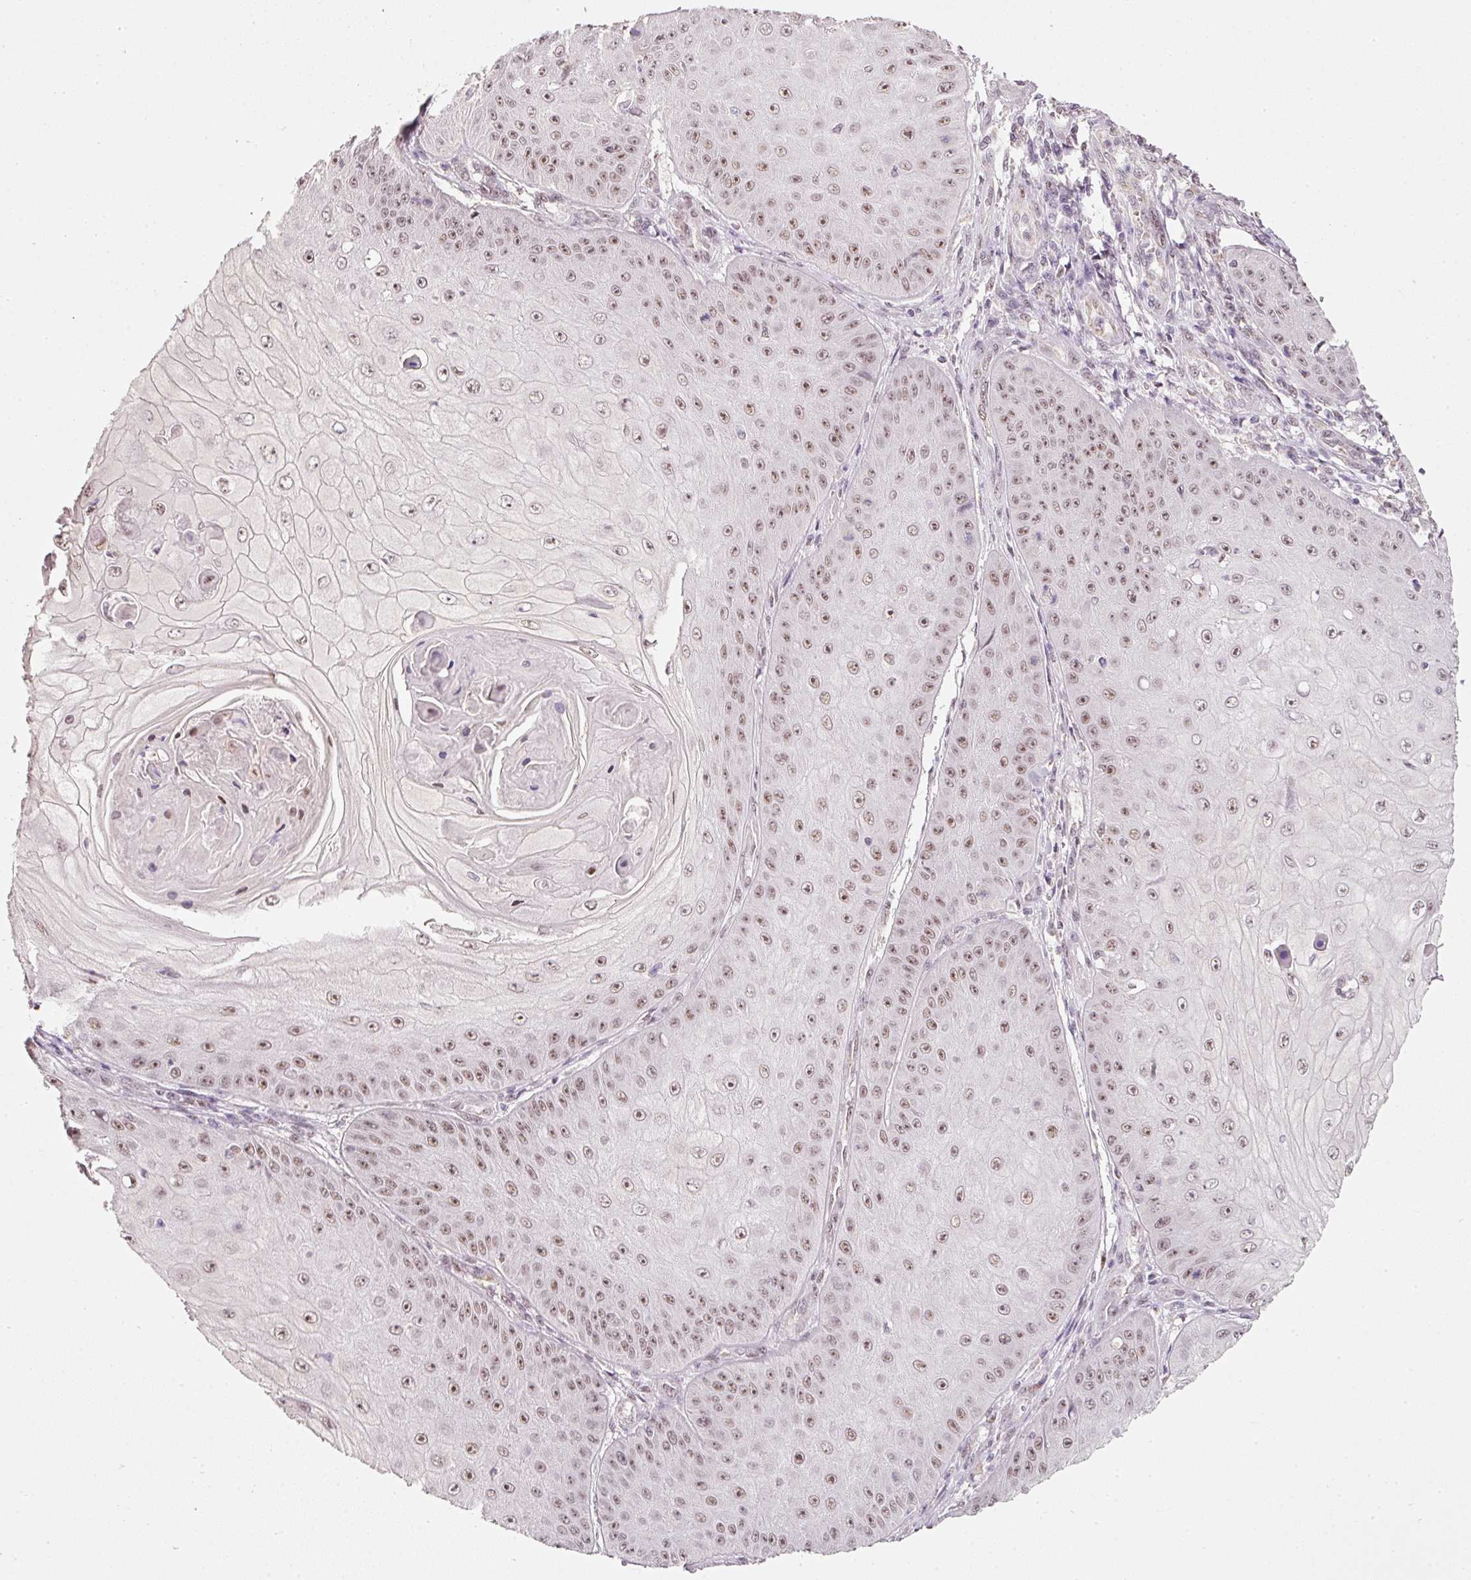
{"staining": {"intensity": "moderate", "quantity": "25%-75%", "location": "nuclear"}, "tissue": "skin cancer", "cell_type": "Tumor cells", "image_type": "cancer", "snomed": [{"axis": "morphology", "description": "Squamous cell carcinoma, NOS"}, {"axis": "topography", "description": "Skin"}], "caption": "Immunohistochemistry image of neoplastic tissue: human squamous cell carcinoma (skin) stained using immunohistochemistry (IHC) reveals medium levels of moderate protein expression localized specifically in the nuclear of tumor cells, appearing as a nuclear brown color.", "gene": "FSTL3", "patient": {"sex": "male", "age": 70}}